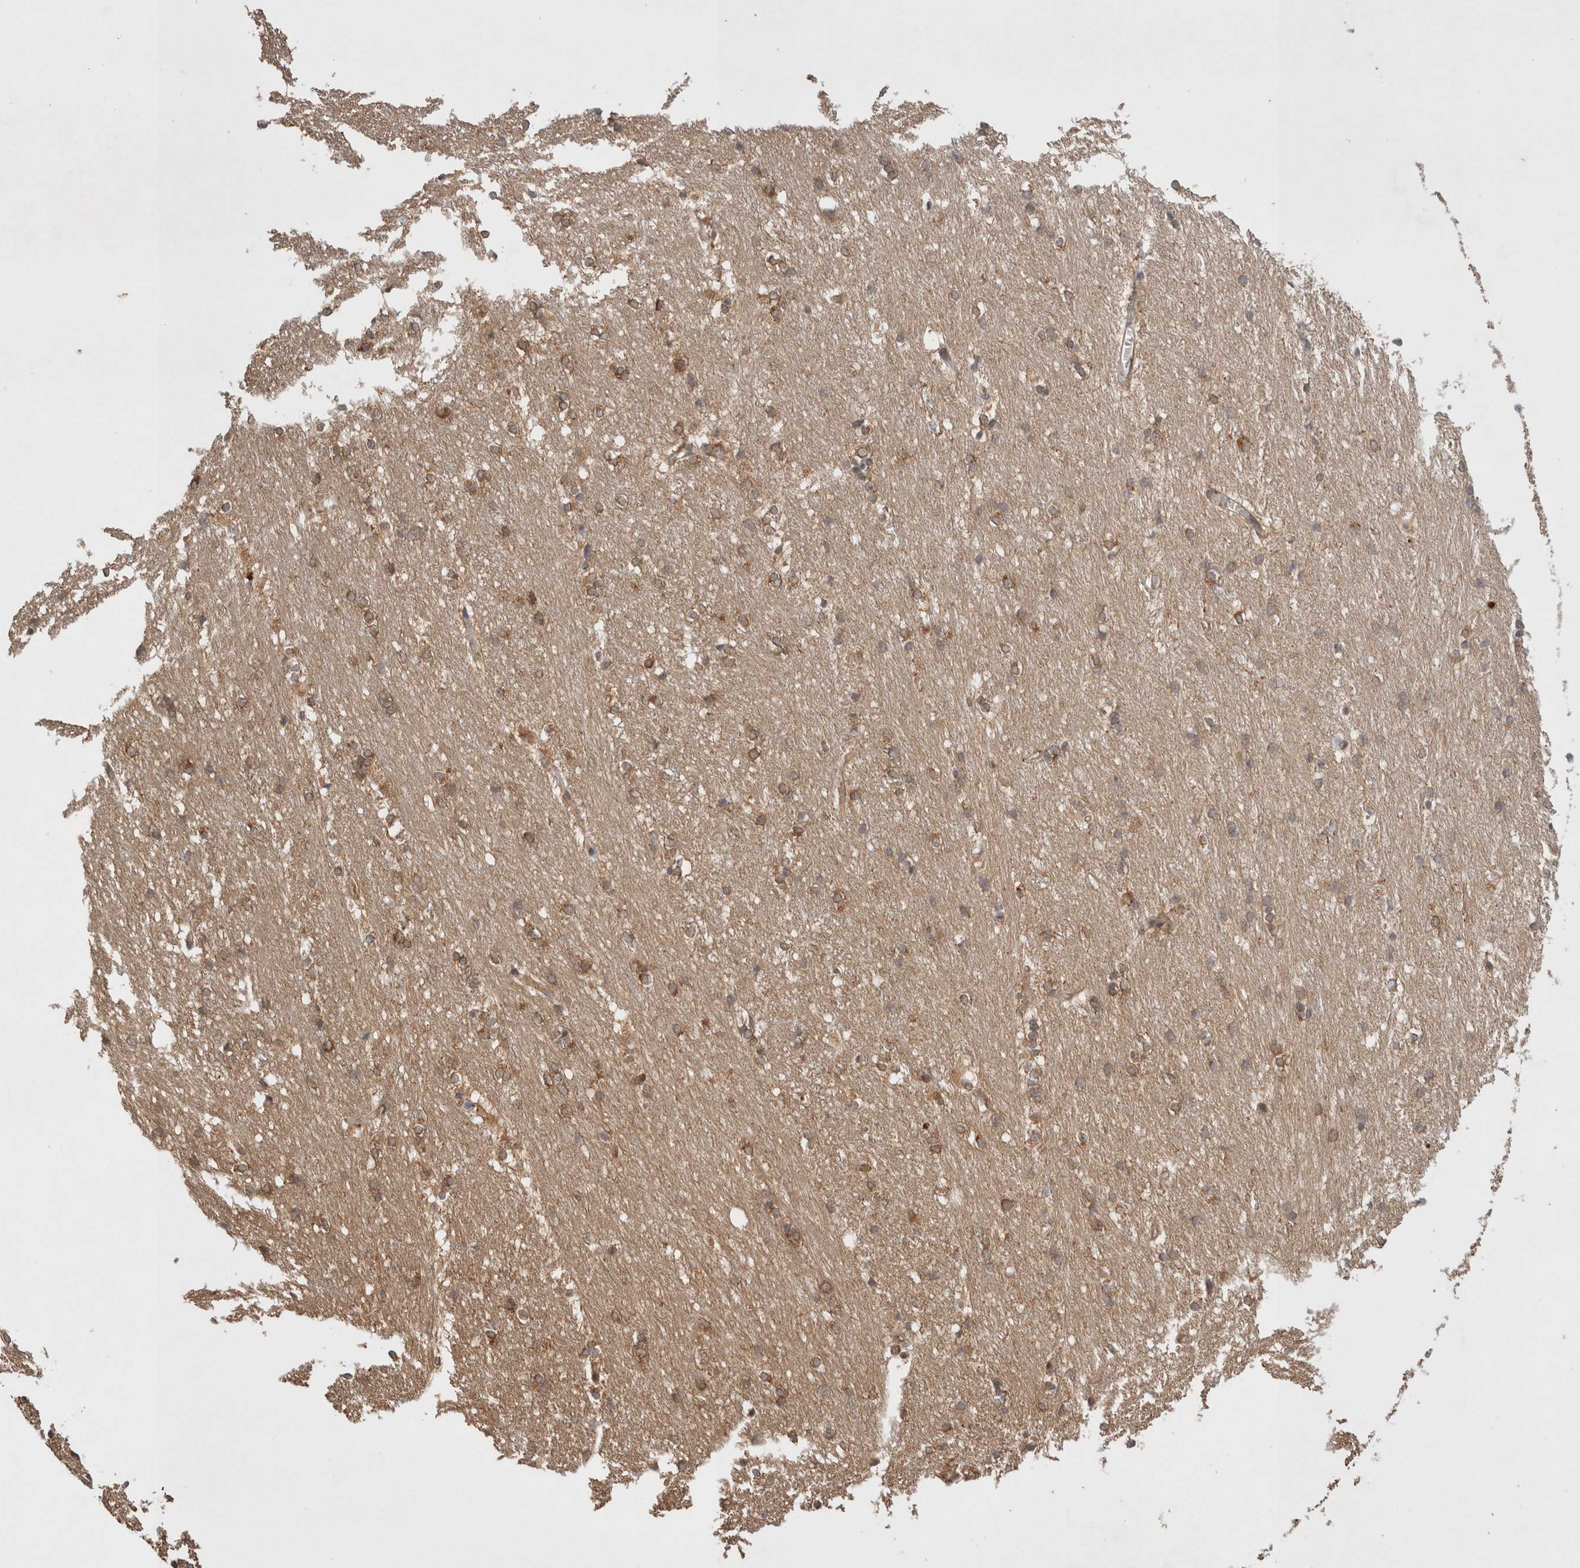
{"staining": {"intensity": "moderate", "quantity": ">75%", "location": "cytoplasmic/membranous"}, "tissue": "caudate", "cell_type": "Glial cells", "image_type": "normal", "snomed": [{"axis": "morphology", "description": "Normal tissue, NOS"}, {"axis": "topography", "description": "Lateral ventricle wall"}], "caption": "Immunohistochemical staining of benign caudate exhibits >75% levels of moderate cytoplasmic/membranous protein staining in approximately >75% of glial cells. (DAB = brown stain, brightfield microscopy at high magnification).", "gene": "KLHL20", "patient": {"sex": "female", "age": 19}}